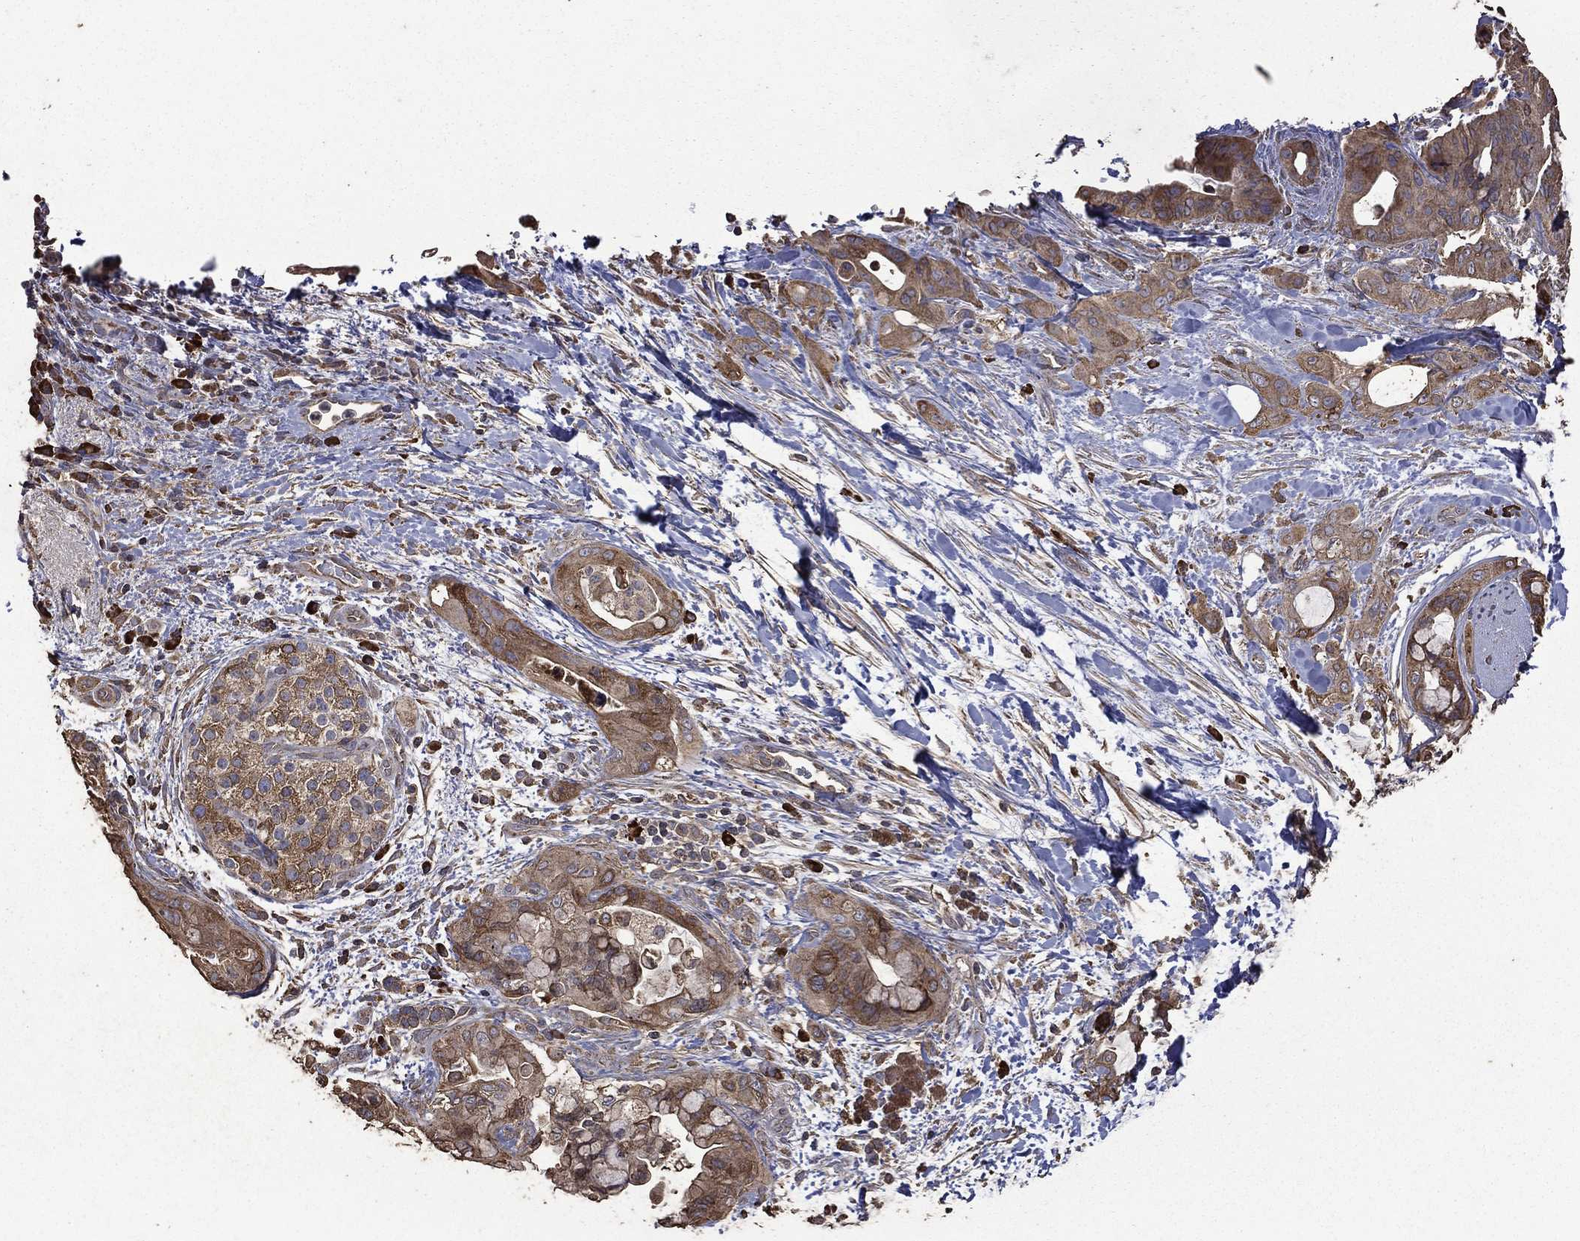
{"staining": {"intensity": "moderate", "quantity": ">75%", "location": "cytoplasmic/membranous"}, "tissue": "pancreatic cancer", "cell_type": "Tumor cells", "image_type": "cancer", "snomed": [{"axis": "morphology", "description": "Adenocarcinoma, NOS"}, {"axis": "topography", "description": "Pancreas"}], "caption": "A brown stain labels moderate cytoplasmic/membranous staining of a protein in pancreatic cancer tumor cells.", "gene": "METTL27", "patient": {"sex": "male", "age": 71}}